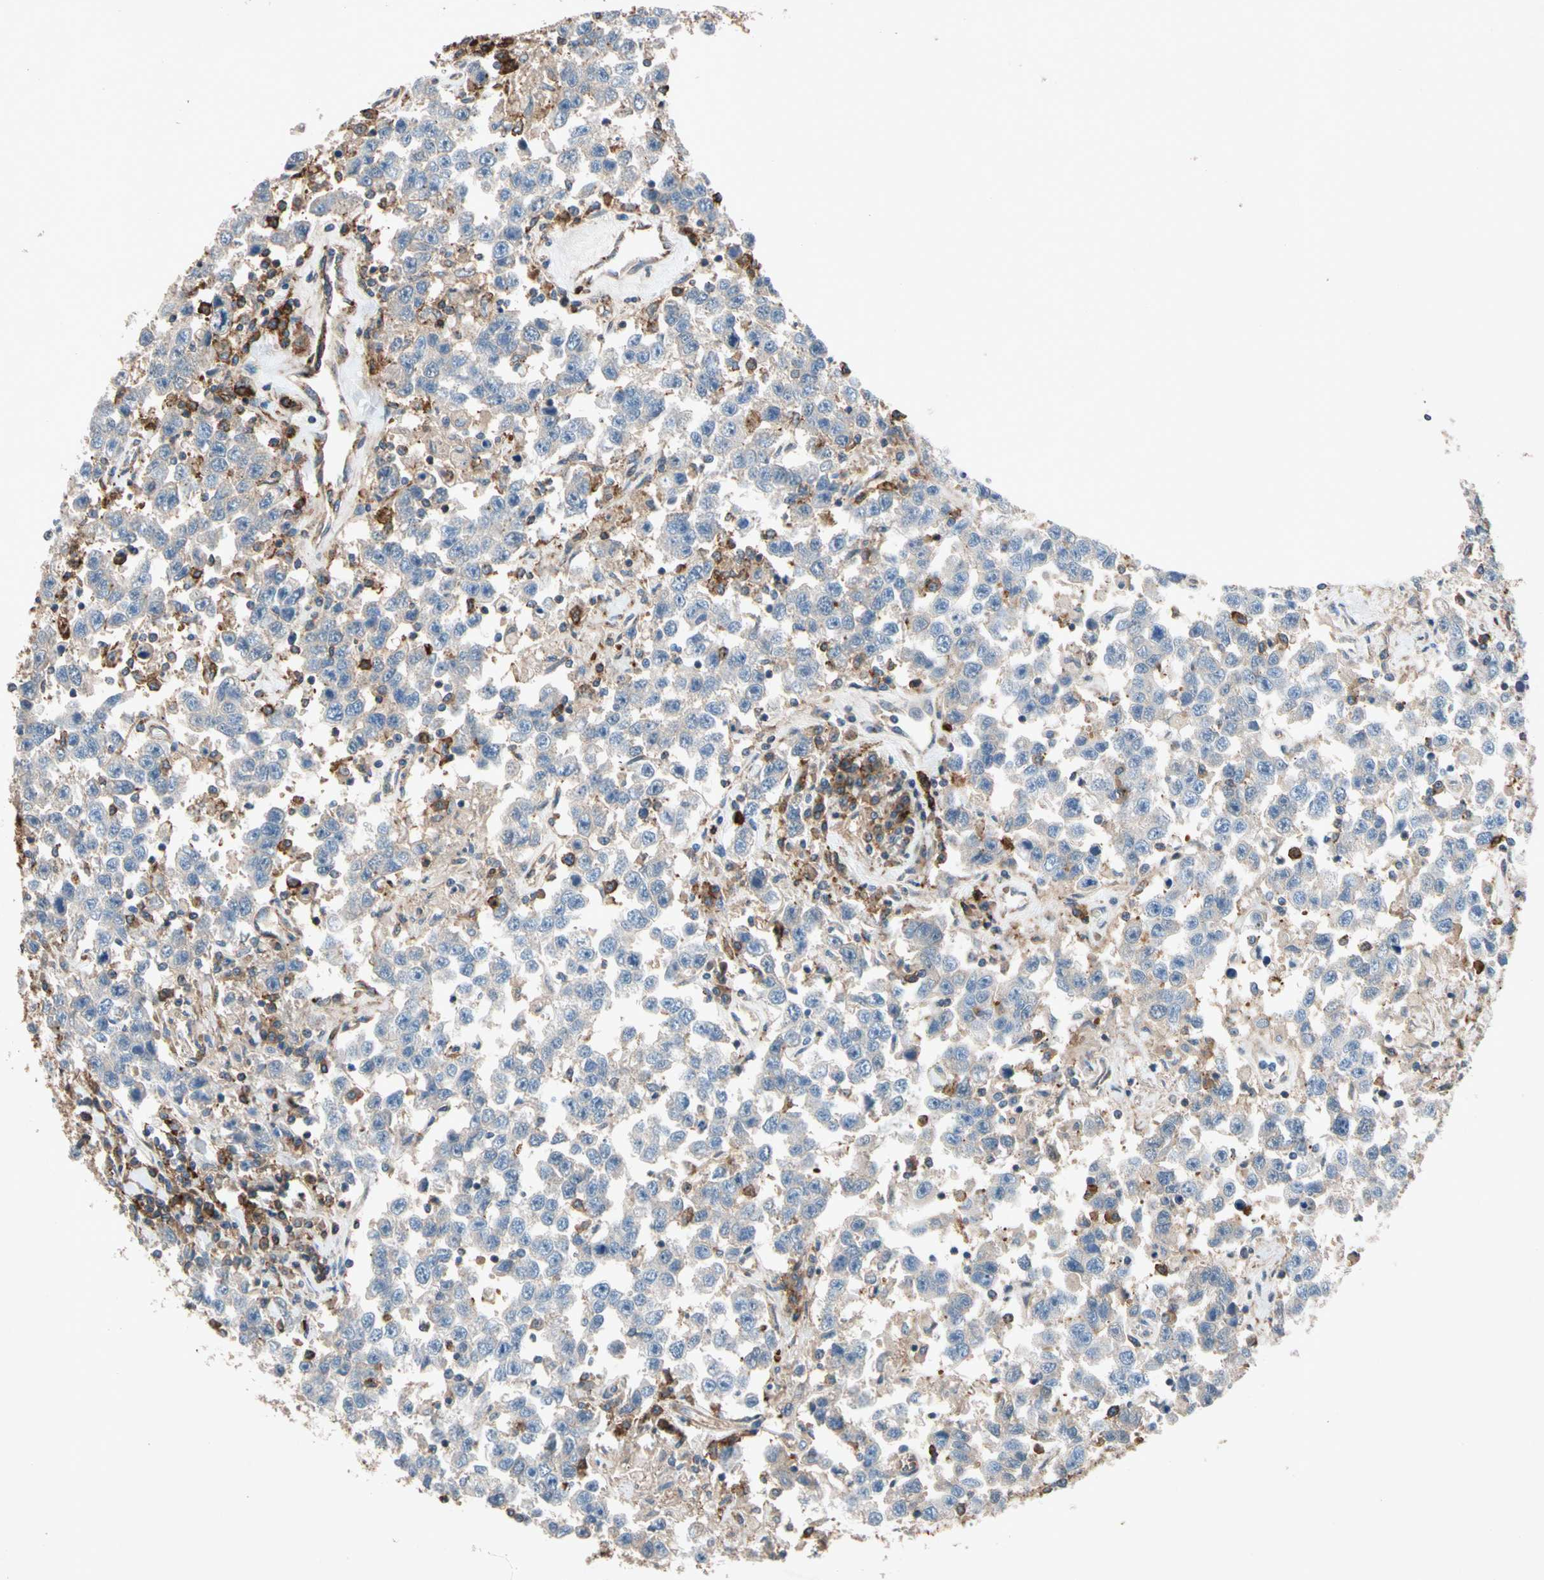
{"staining": {"intensity": "negative", "quantity": "none", "location": "none"}, "tissue": "testis cancer", "cell_type": "Tumor cells", "image_type": "cancer", "snomed": [{"axis": "morphology", "description": "Seminoma, NOS"}, {"axis": "topography", "description": "Testis"}], "caption": "Tumor cells are negative for brown protein staining in testis cancer.", "gene": "NDFIP2", "patient": {"sex": "male", "age": 41}}